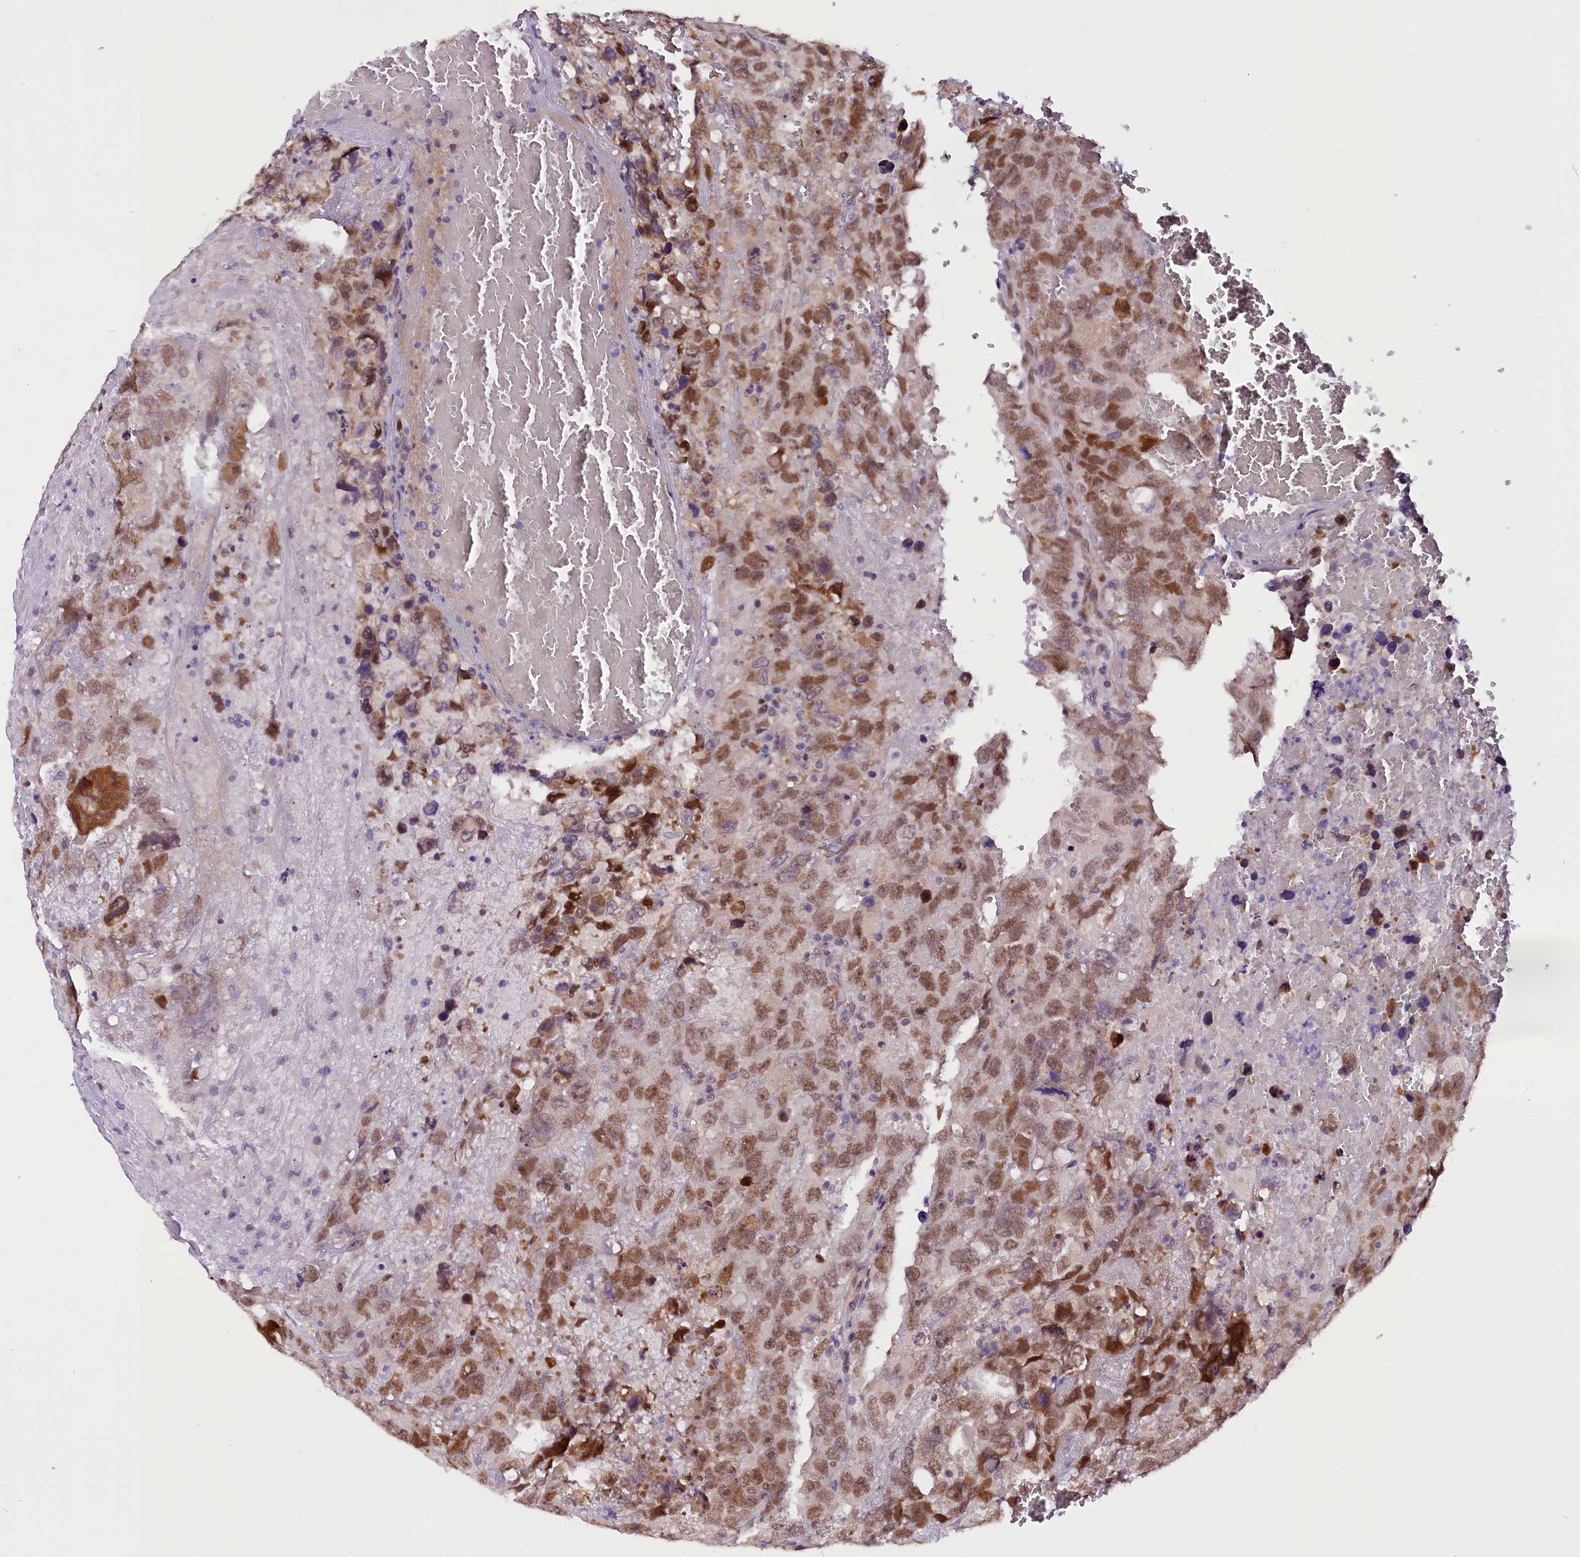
{"staining": {"intensity": "moderate", "quantity": ">75%", "location": "nuclear"}, "tissue": "testis cancer", "cell_type": "Tumor cells", "image_type": "cancer", "snomed": [{"axis": "morphology", "description": "Carcinoma, Embryonal, NOS"}, {"axis": "topography", "description": "Testis"}], "caption": "Immunohistochemical staining of testis cancer (embryonal carcinoma) demonstrates medium levels of moderate nuclear staining in approximately >75% of tumor cells.", "gene": "RPUSD2", "patient": {"sex": "male", "age": 45}}